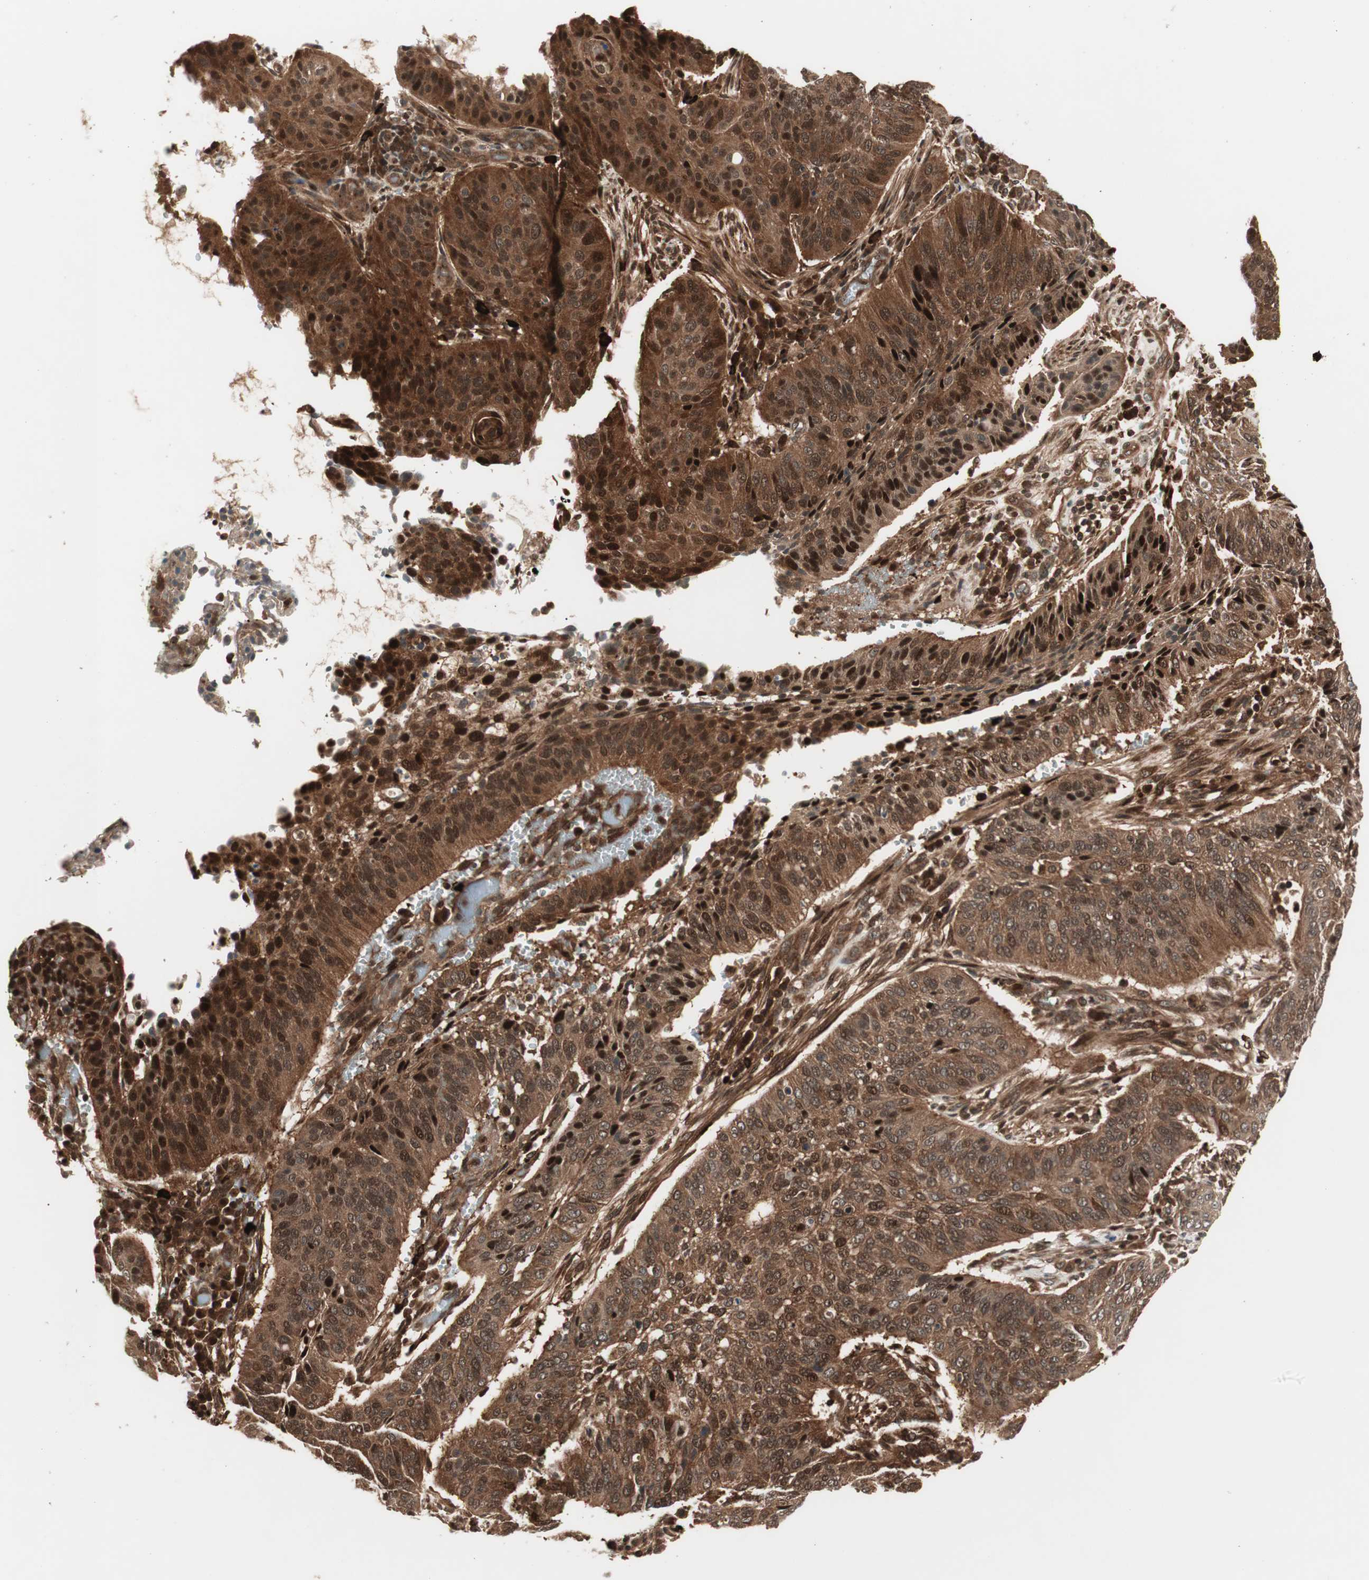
{"staining": {"intensity": "strong", "quantity": ">75%", "location": "cytoplasmic/membranous,nuclear"}, "tissue": "cervical cancer", "cell_type": "Tumor cells", "image_type": "cancer", "snomed": [{"axis": "morphology", "description": "Squamous cell carcinoma, NOS"}, {"axis": "topography", "description": "Cervix"}], "caption": "Cervical cancer (squamous cell carcinoma) stained for a protein (brown) exhibits strong cytoplasmic/membranous and nuclear positive expression in about >75% of tumor cells.", "gene": "PRKG2", "patient": {"sex": "female", "age": 39}}